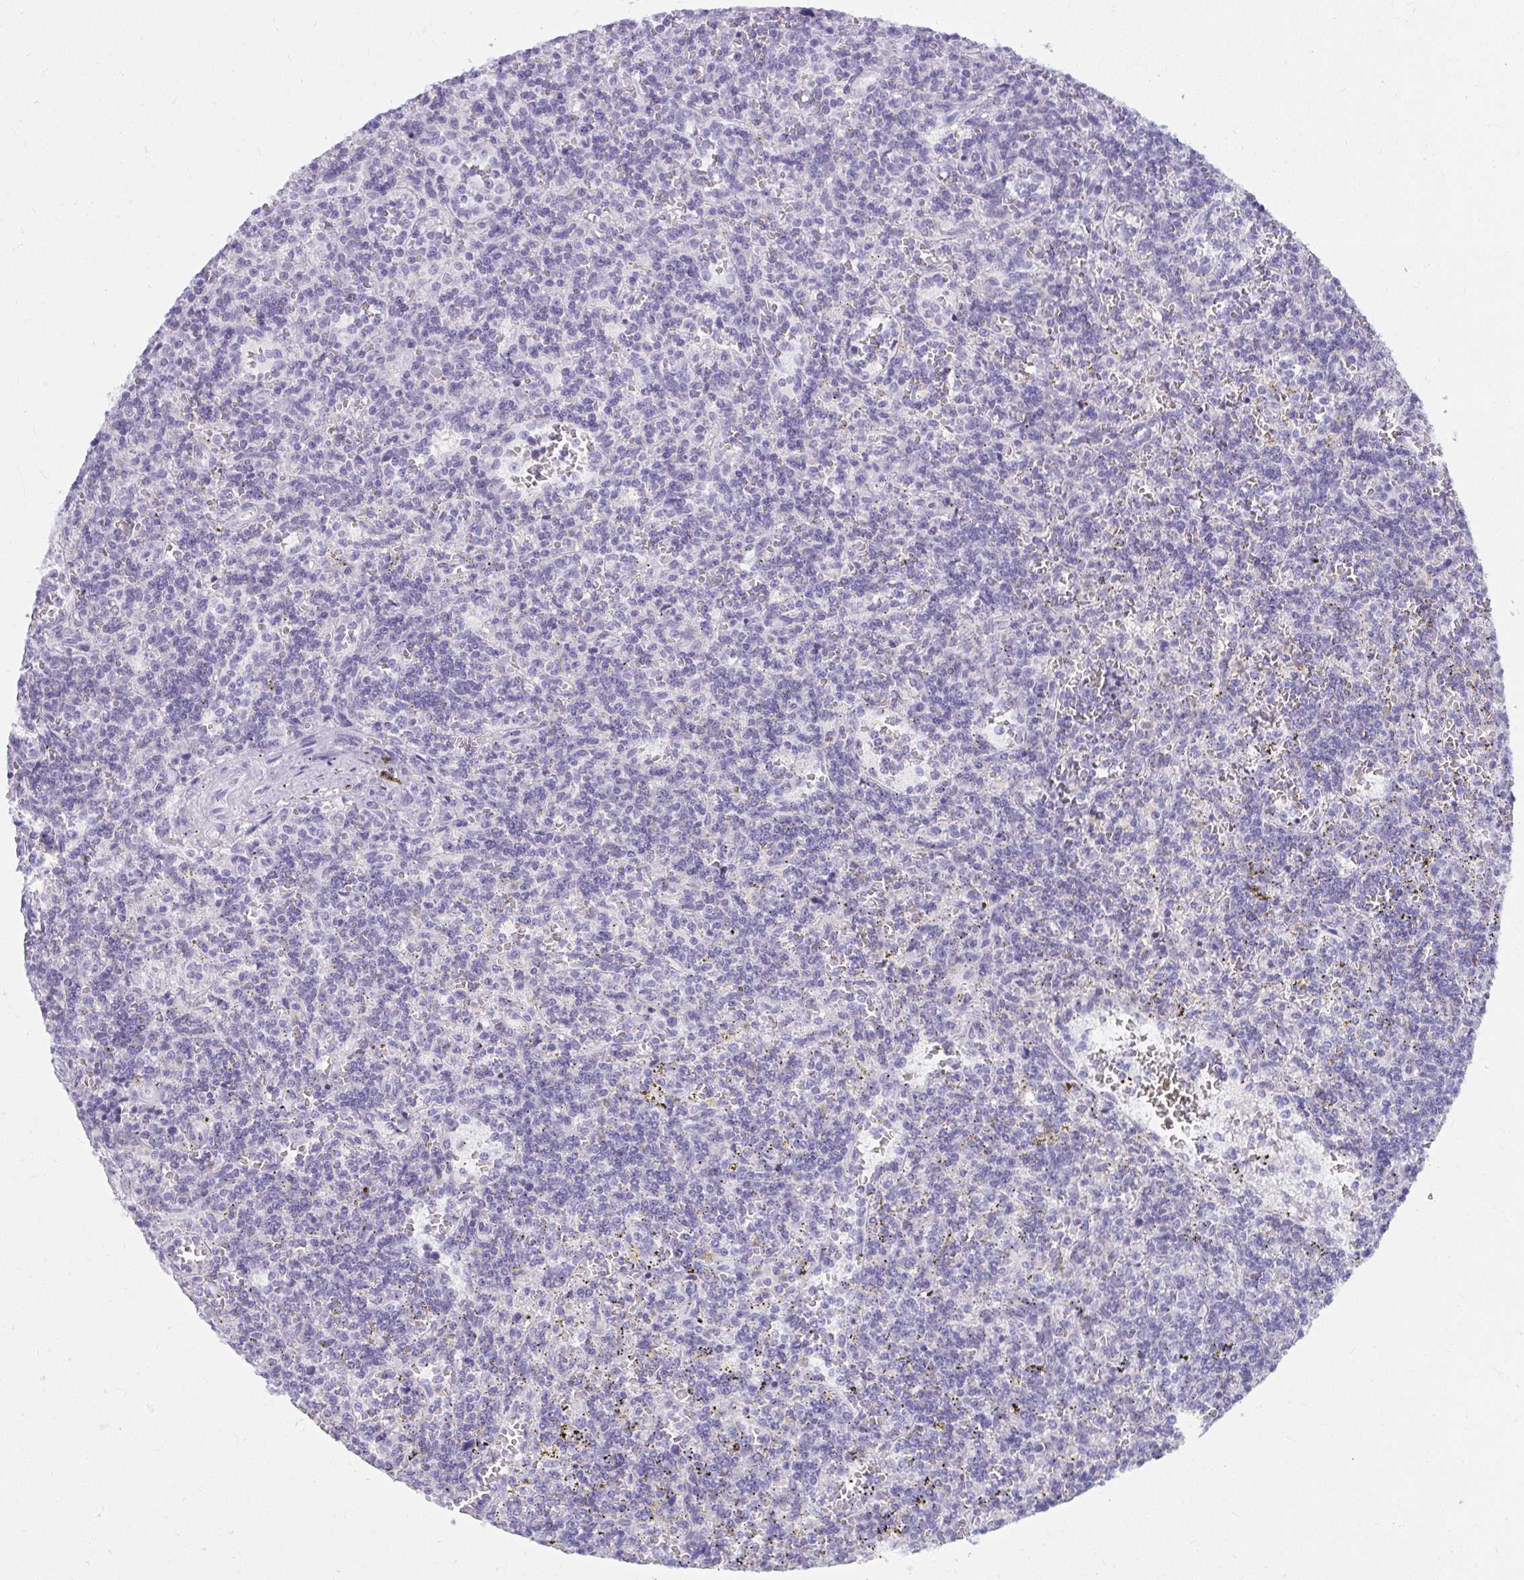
{"staining": {"intensity": "negative", "quantity": "none", "location": "none"}, "tissue": "lymphoma", "cell_type": "Tumor cells", "image_type": "cancer", "snomed": [{"axis": "morphology", "description": "Malignant lymphoma, non-Hodgkin's type, Low grade"}, {"axis": "topography", "description": "Spleen"}], "caption": "Tumor cells show no significant expression in low-grade malignant lymphoma, non-Hodgkin's type. (DAB (3,3'-diaminobenzidine) IHC, high magnification).", "gene": "UGT3A2", "patient": {"sex": "male", "age": 73}}